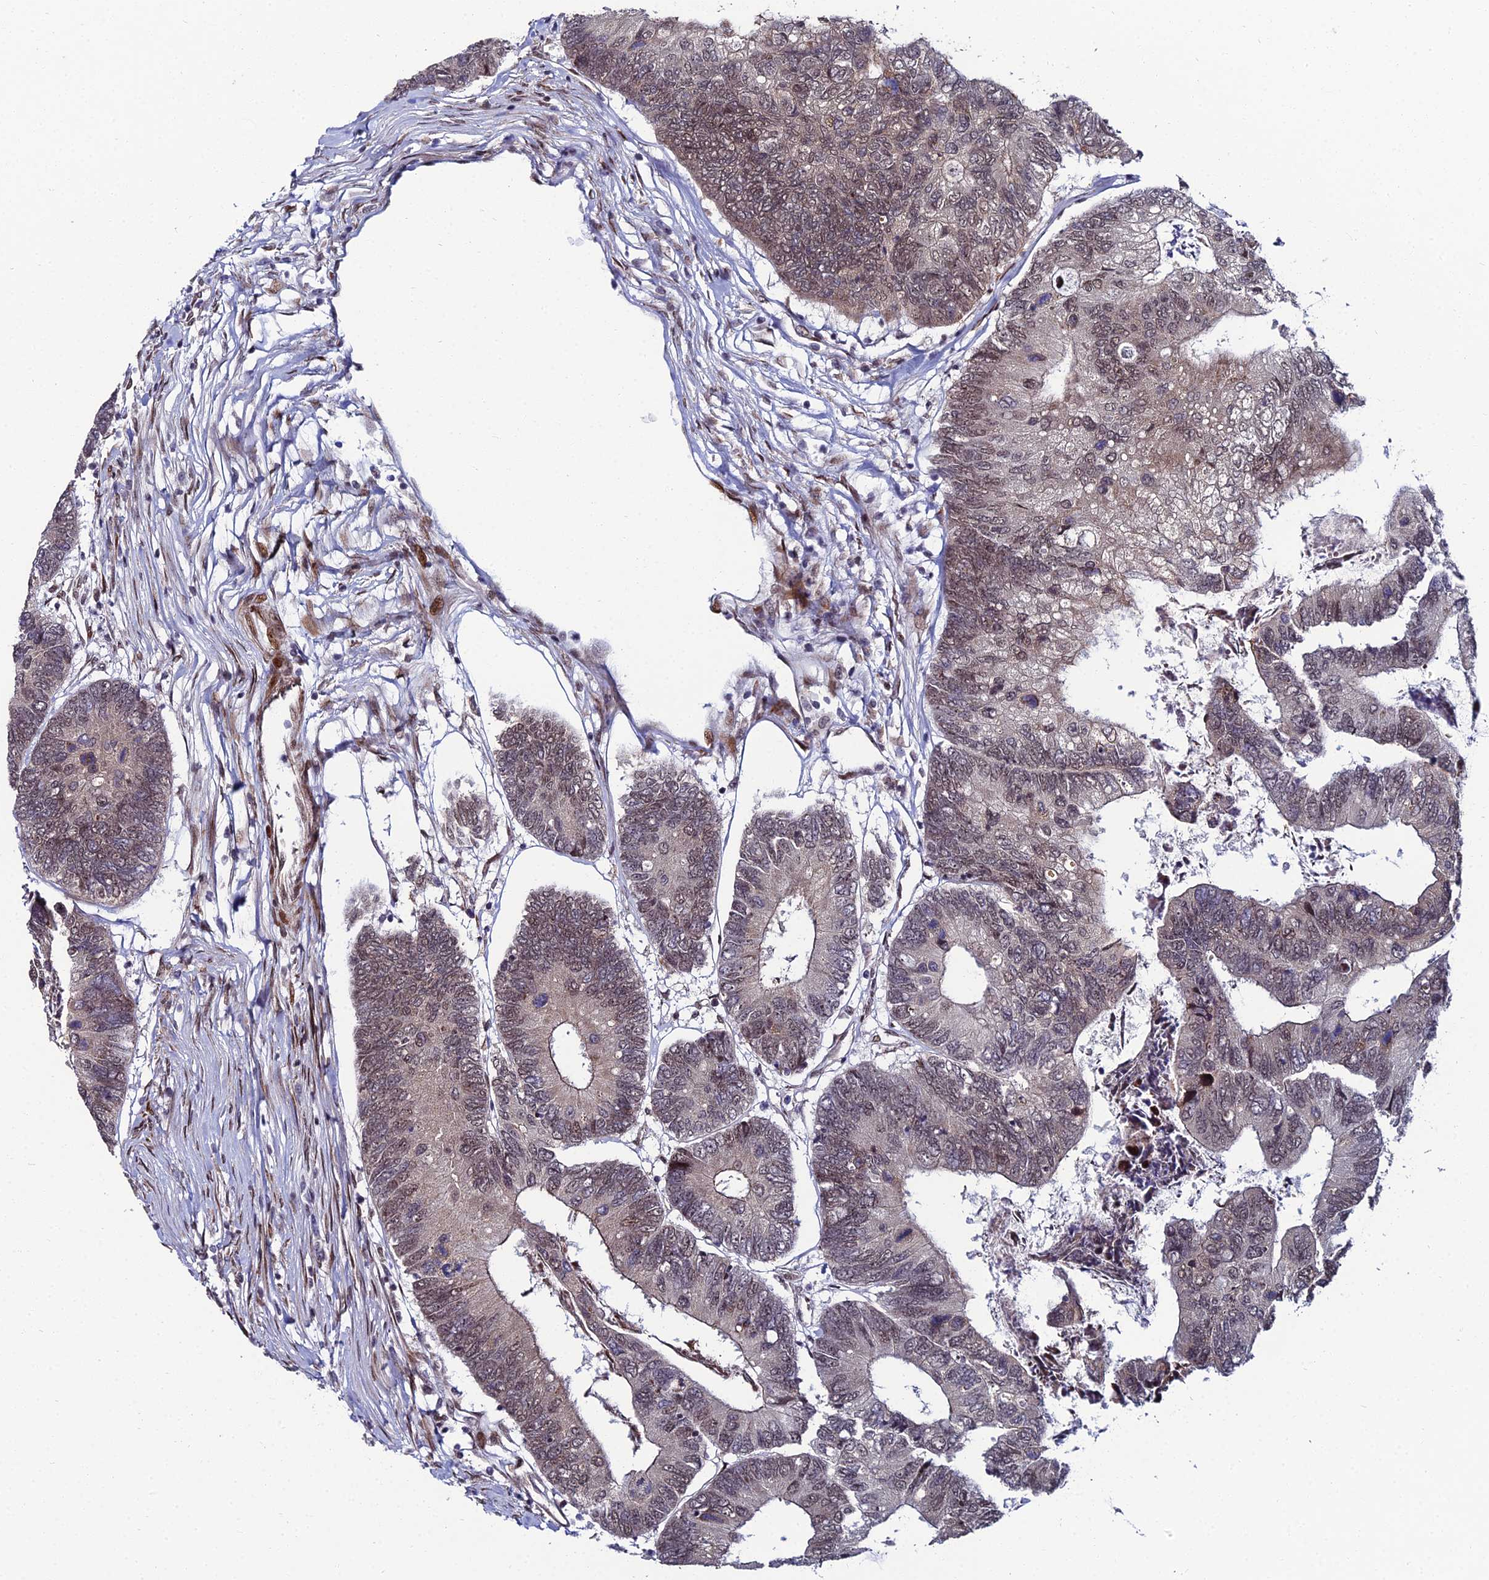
{"staining": {"intensity": "weak", "quantity": "25%-75%", "location": "cytoplasmic/membranous,nuclear"}, "tissue": "colorectal cancer", "cell_type": "Tumor cells", "image_type": "cancer", "snomed": [{"axis": "morphology", "description": "Adenocarcinoma, NOS"}, {"axis": "topography", "description": "Colon"}], "caption": "Colorectal adenocarcinoma tissue displays weak cytoplasmic/membranous and nuclear staining in about 25%-75% of tumor cells, visualized by immunohistochemistry. (Brightfield microscopy of DAB IHC at high magnification).", "gene": "ZNF668", "patient": {"sex": "female", "age": 67}}